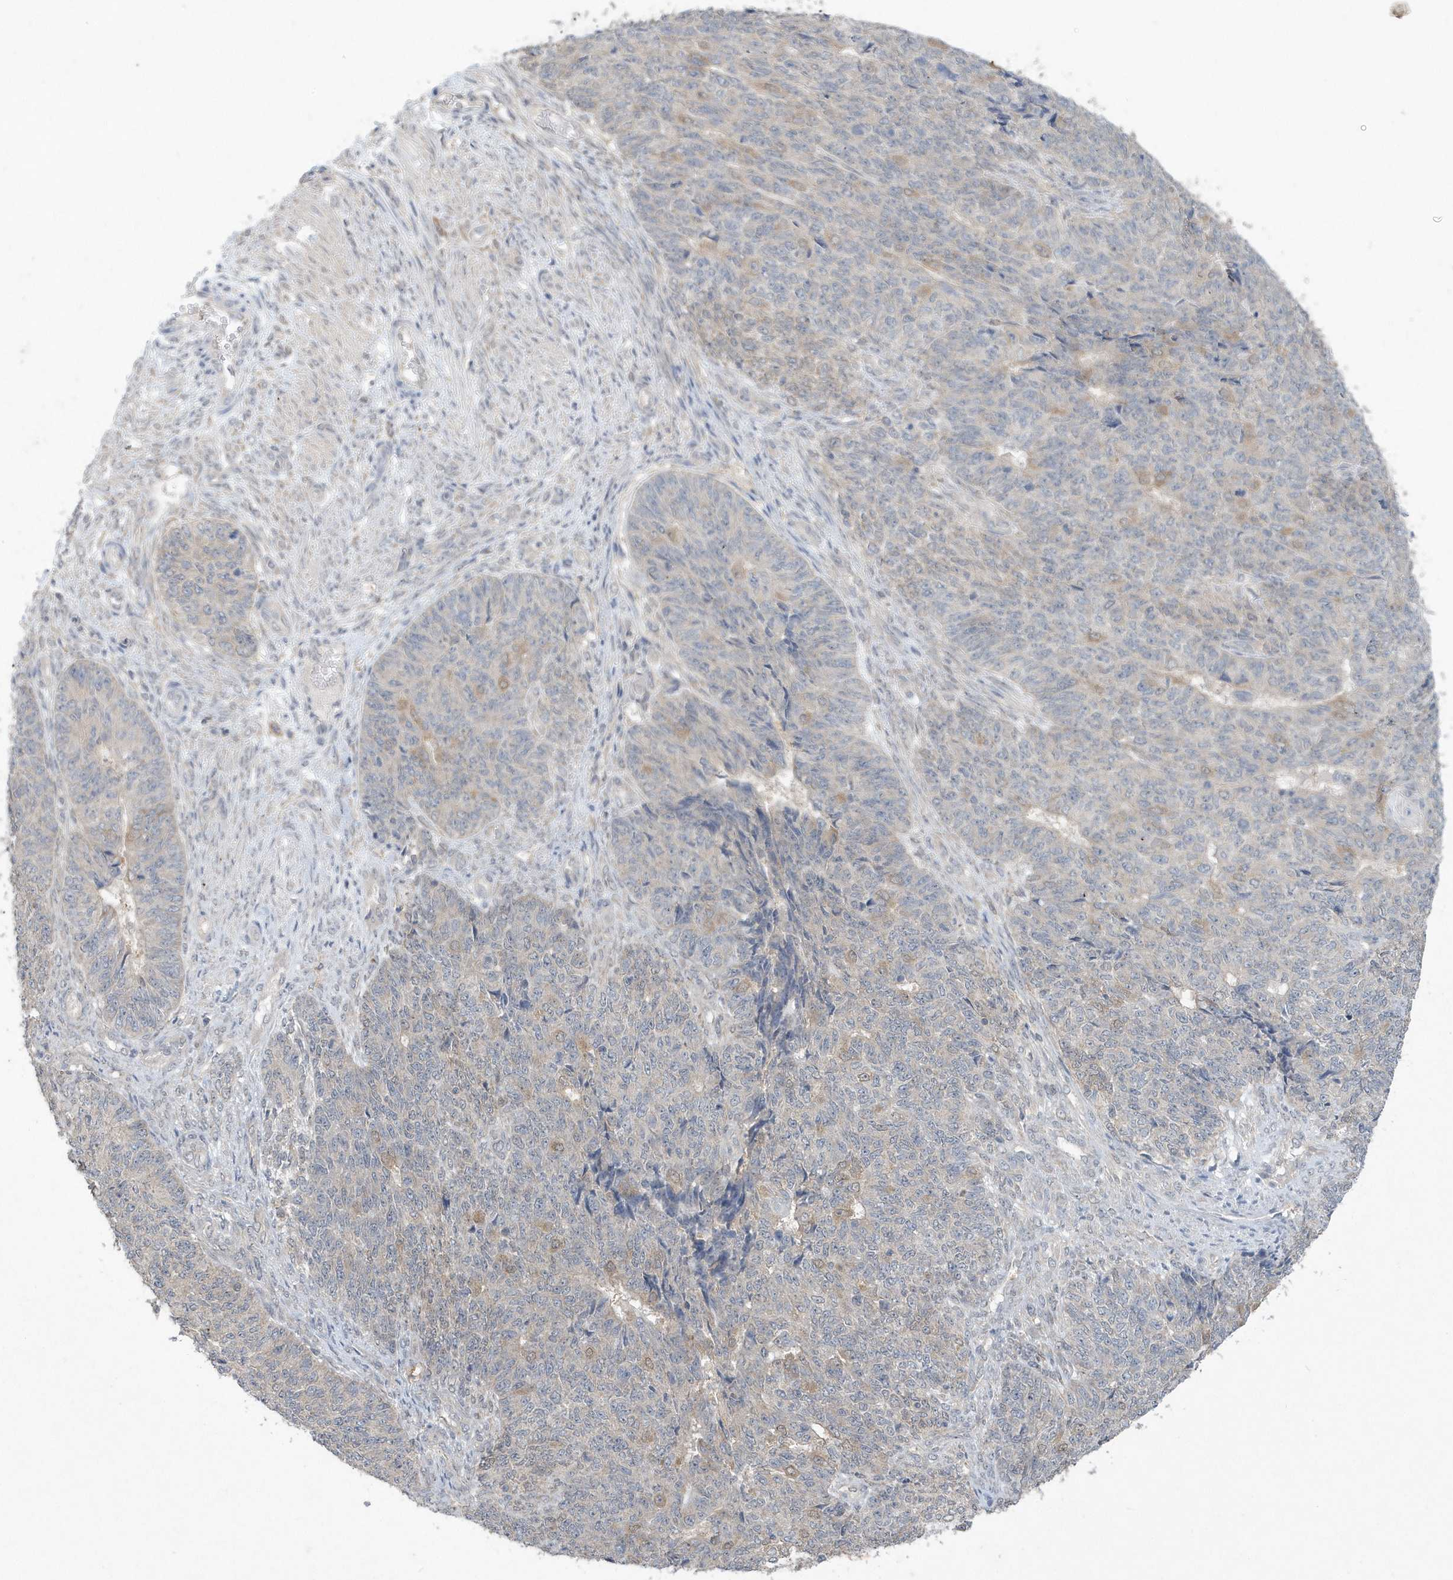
{"staining": {"intensity": "weak", "quantity": "<25%", "location": "cytoplasmic/membranous"}, "tissue": "endometrial cancer", "cell_type": "Tumor cells", "image_type": "cancer", "snomed": [{"axis": "morphology", "description": "Adenocarcinoma, NOS"}, {"axis": "topography", "description": "Endometrium"}], "caption": "Tumor cells show no significant protein expression in adenocarcinoma (endometrial).", "gene": "AKR7A2", "patient": {"sex": "female", "age": 32}}